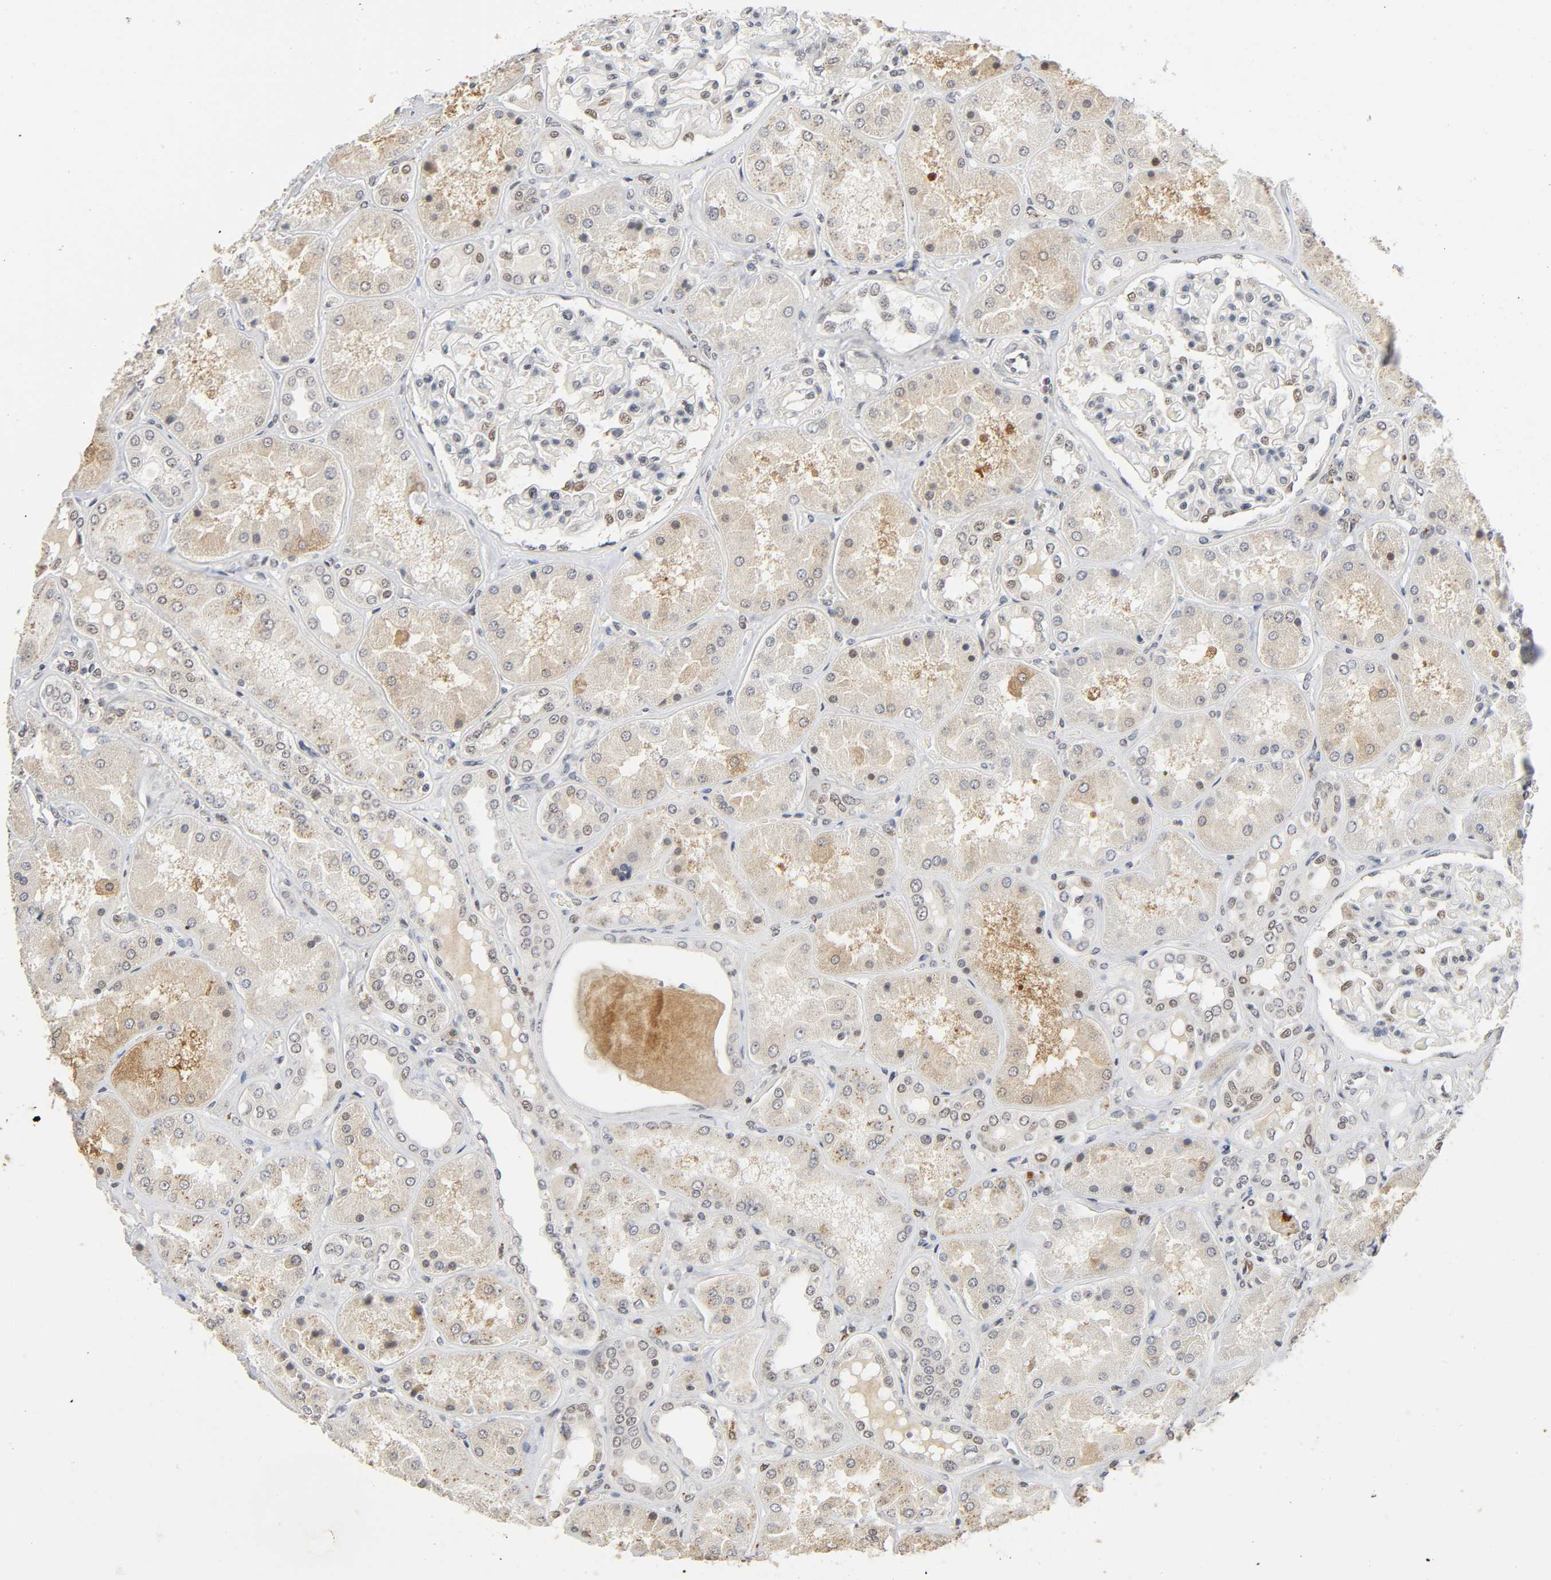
{"staining": {"intensity": "moderate", "quantity": "25%-75%", "location": "nuclear"}, "tissue": "kidney", "cell_type": "Cells in glomeruli", "image_type": "normal", "snomed": [{"axis": "morphology", "description": "Normal tissue, NOS"}, {"axis": "topography", "description": "Kidney"}], "caption": "Protein staining of benign kidney exhibits moderate nuclear positivity in approximately 25%-75% of cells in glomeruli.", "gene": "KAT2B", "patient": {"sex": "female", "age": 56}}